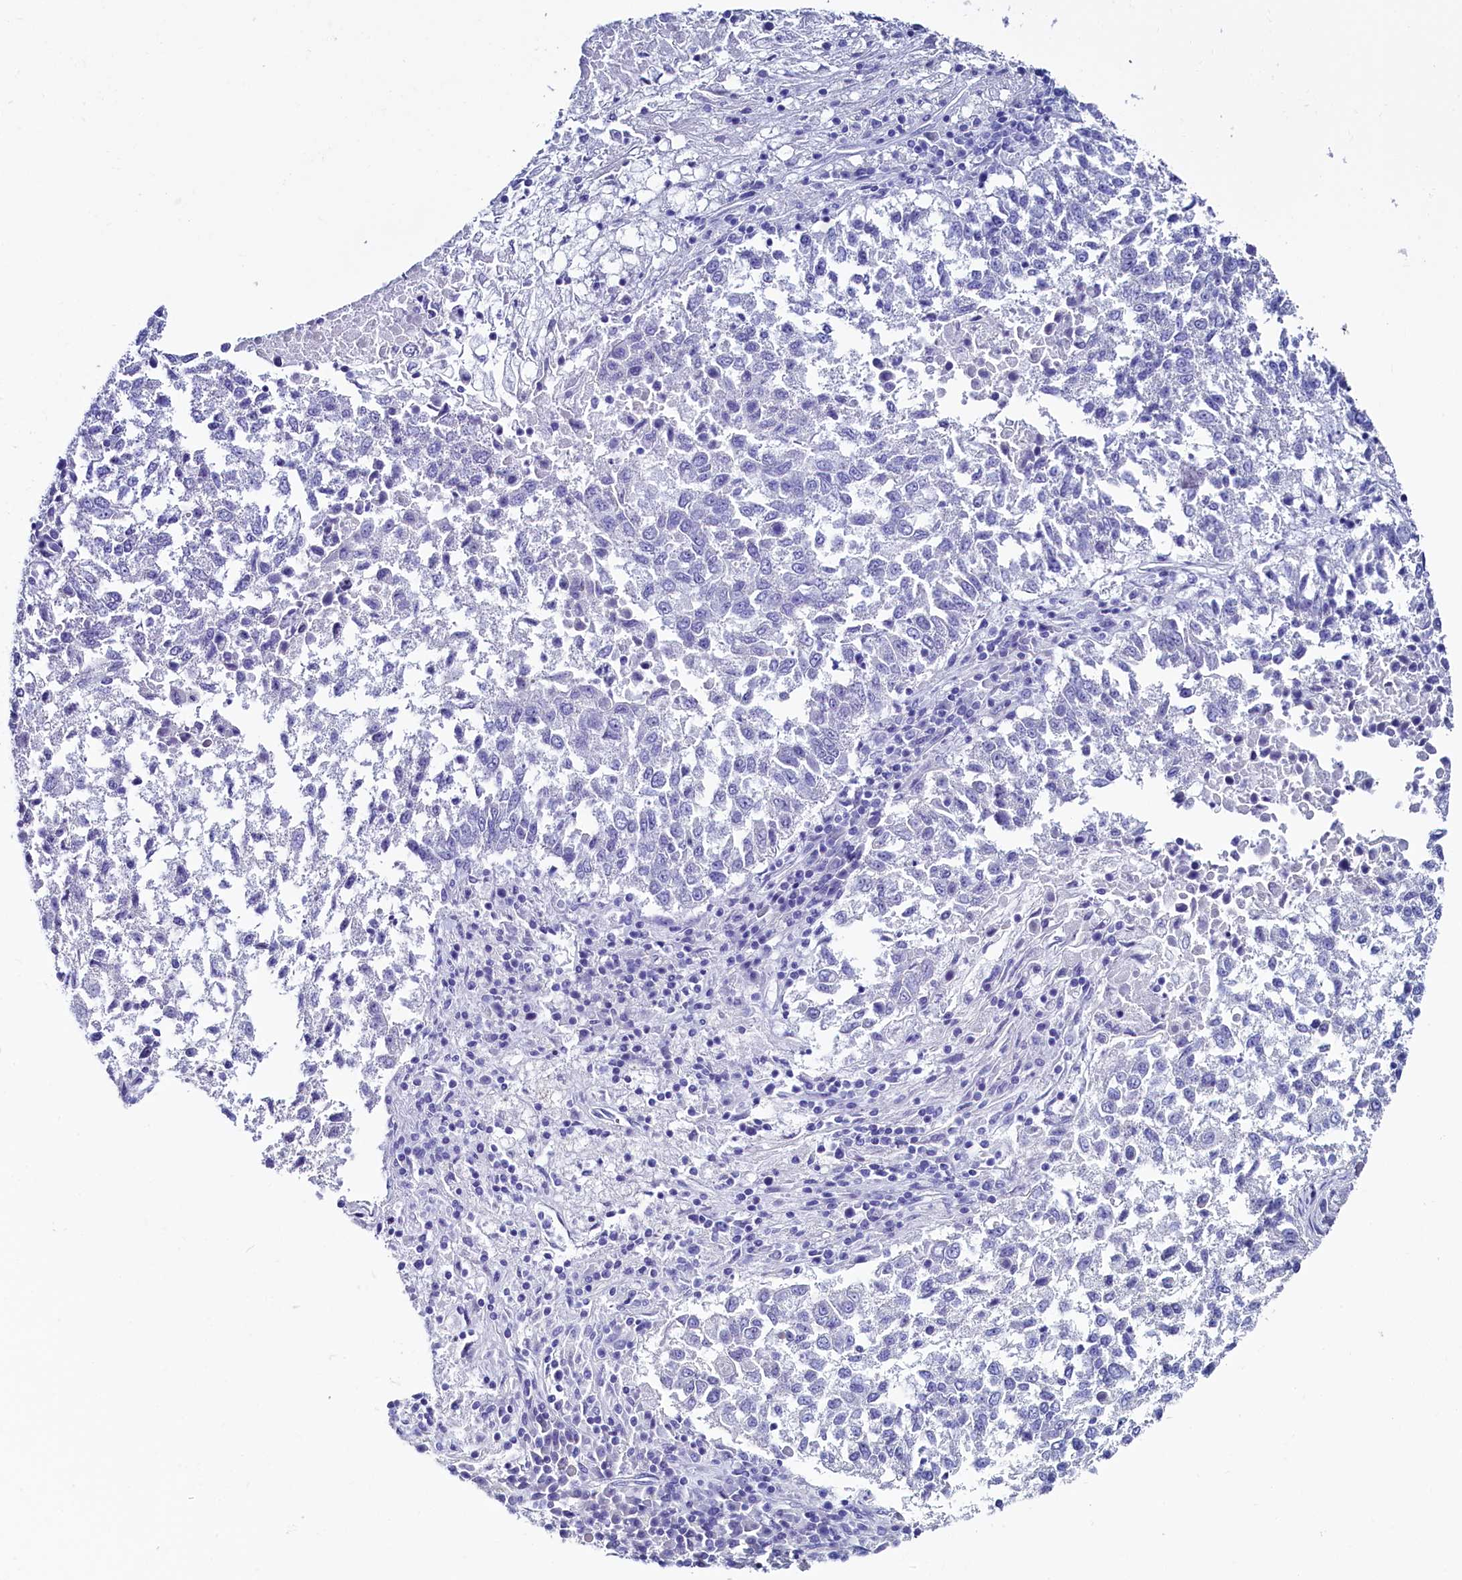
{"staining": {"intensity": "negative", "quantity": "none", "location": "none"}, "tissue": "lung cancer", "cell_type": "Tumor cells", "image_type": "cancer", "snomed": [{"axis": "morphology", "description": "Squamous cell carcinoma, NOS"}, {"axis": "topography", "description": "Lung"}], "caption": "The histopathology image reveals no staining of tumor cells in squamous cell carcinoma (lung). (DAB IHC visualized using brightfield microscopy, high magnification).", "gene": "ANKRD29", "patient": {"sex": "male", "age": 73}}